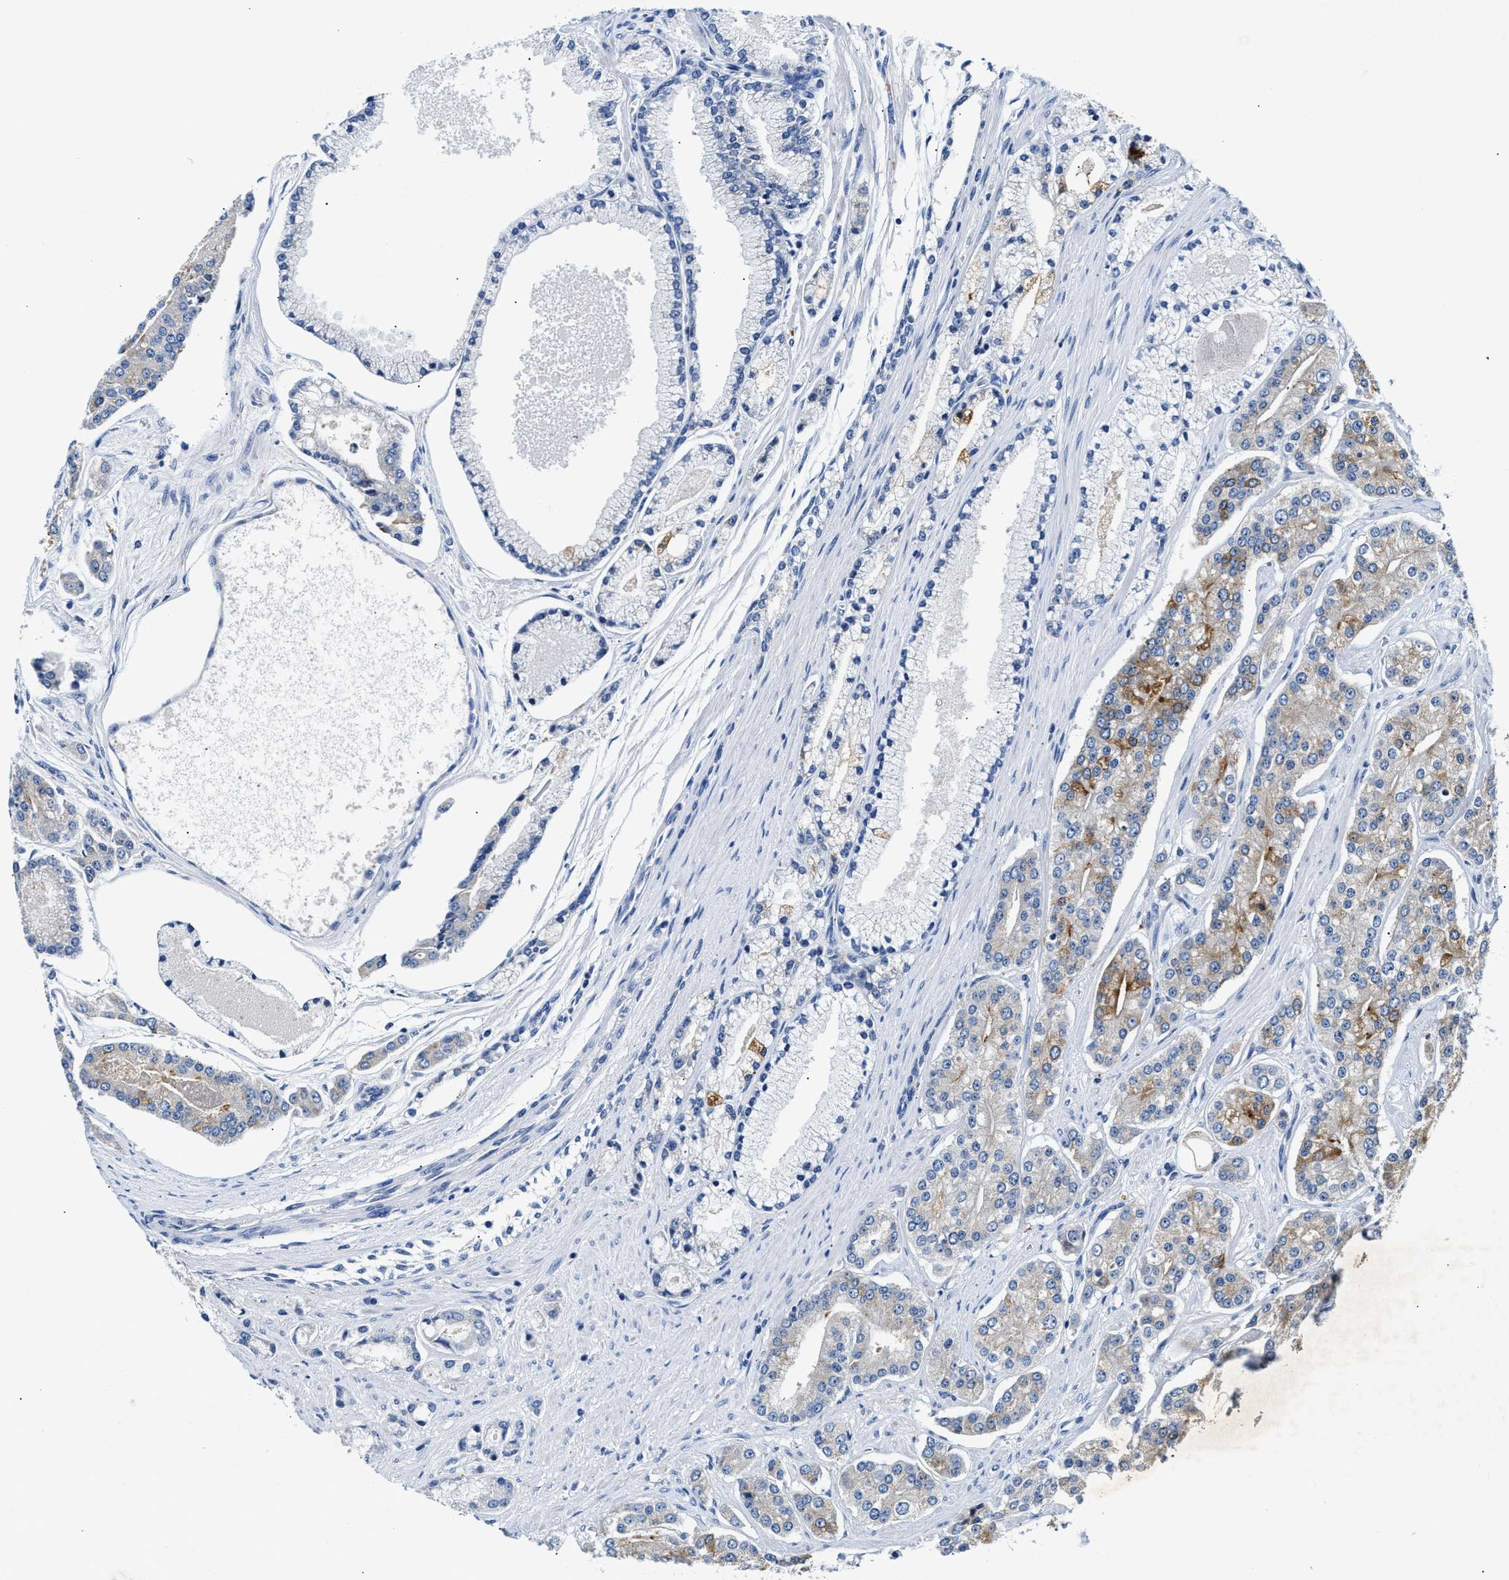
{"staining": {"intensity": "moderate", "quantity": "<25%", "location": "cytoplasmic/membranous"}, "tissue": "prostate cancer", "cell_type": "Tumor cells", "image_type": "cancer", "snomed": [{"axis": "morphology", "description": "Adenocarcinoma, High grade"}, {"axis": "topography", "description": "Prostate"}], "caption": "Prostate cancer stained for a protein displays moderate cytoplasmic/membranous positivity in tumor cells.", "gene": "FAM185A", "patient": {"sex": "male", "age": 71}}